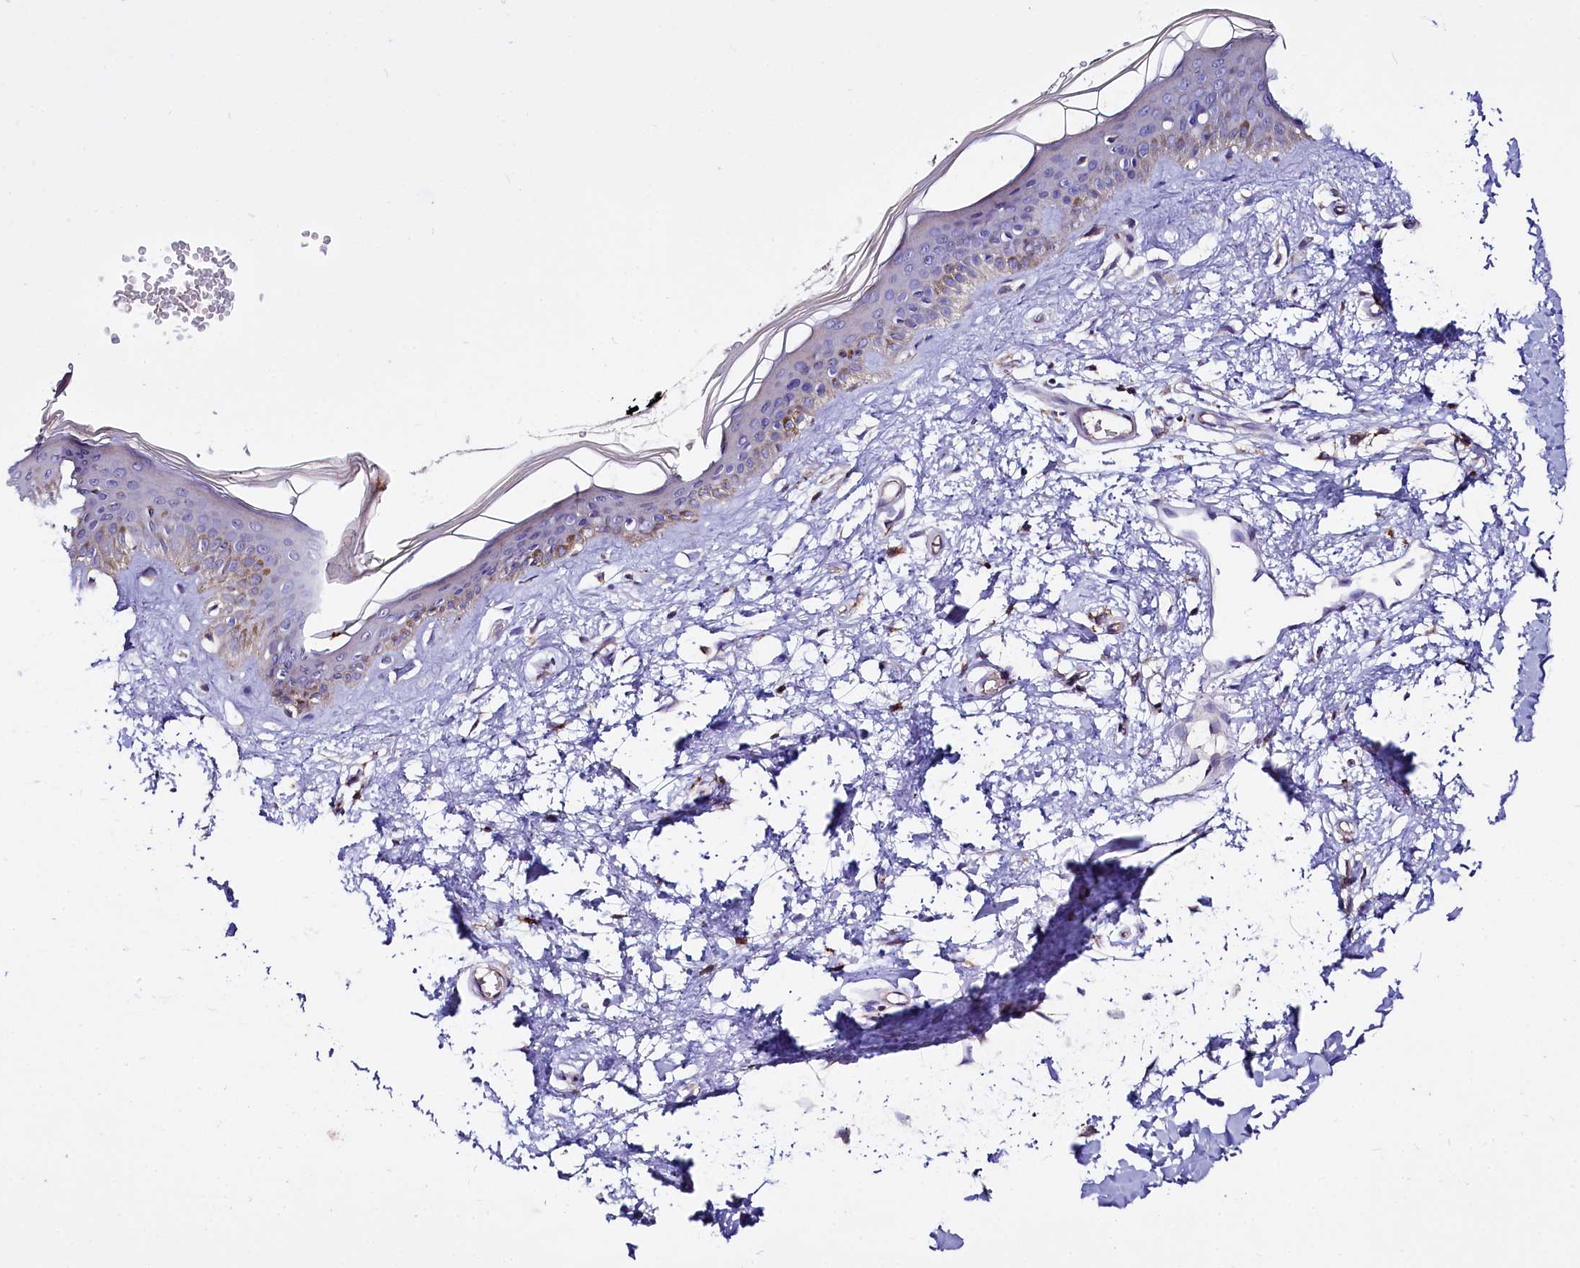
{"staining": {"intensity": "moderate", "quantity": "25%-75%", "location": "cytoplasmic/membranous,nuclear"}, "tissue": "skin", "cell_type": "Fibroblasts", "image_type": "normal", "snomed": [{"axis": "morphology", "description": "Normal tissue, NOS"}, {"axis": "topography", "description": "Skin"}], "caption": "A histopathology image of human skin stained for a protein demonstrates moderate cytoplasmic/membranous,nuclear brown staining in fibroblasts. Using DAB (brown) and hematoxylin (blue) stains, captured at high magnification using brightfield microscopy.", "gene": "RPUSD3", "patient": {"sex": "female", "age": 58}}